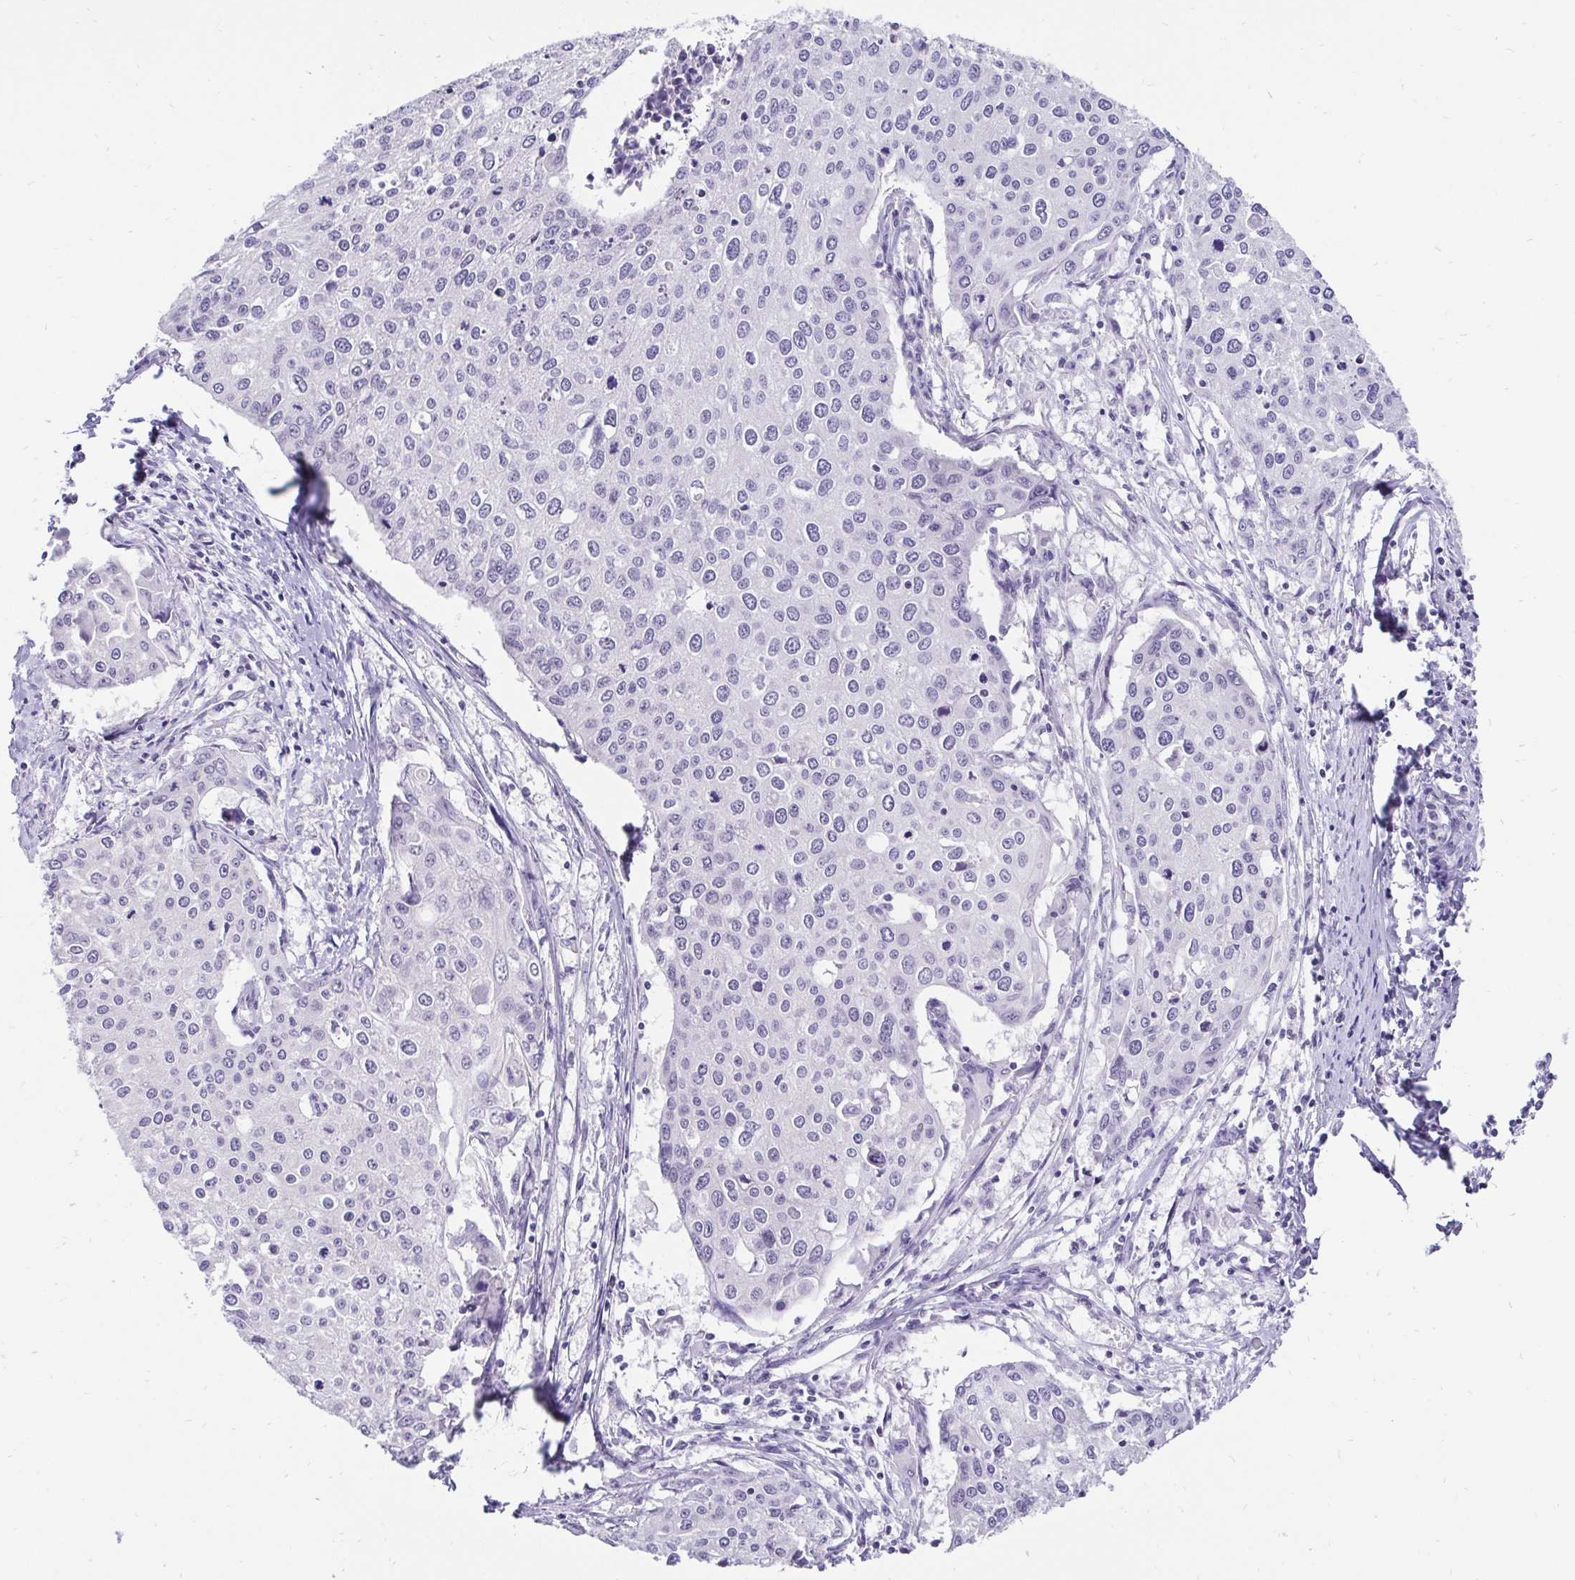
{"staining": {"intensity": "negative", "quantity": "none", "location": "none"}, "tissue": "cervical cancer", "cell_type": "Tumor cells", "image_type": "cancer", "snomed": [{"axis": "morphology", "description": "Squamous cell carcinoma, NOS"}, {"axis": "topography", "description": "Cervix"}], "caption": "The micrograph shows no staining of tumor cells in cervical cancer.", "gene": "ZNF860", "patient": {"sex": "female", "age": 38}}